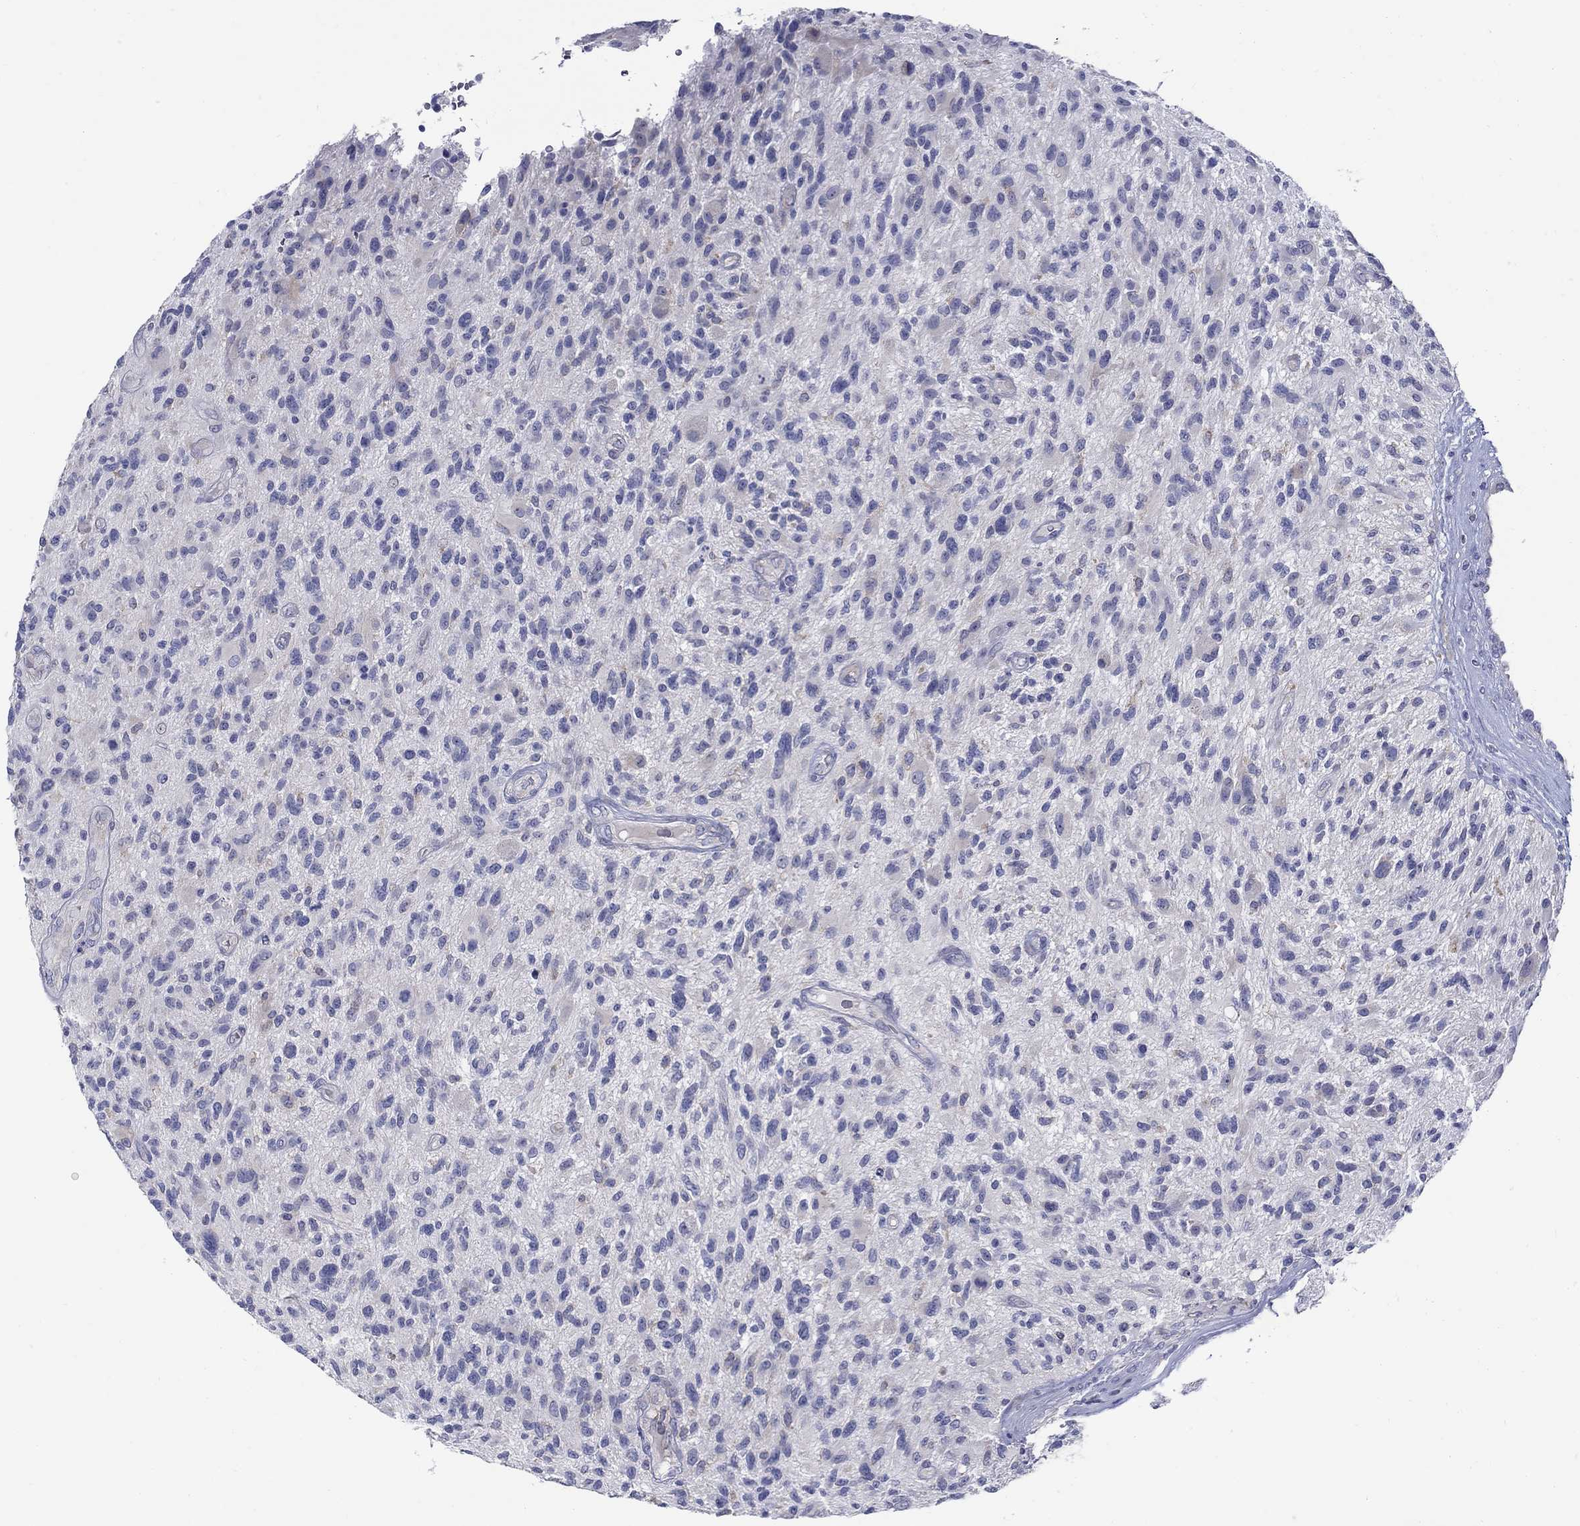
{"staining": {"intensity": "negative", "quantity": "none", "location": "none"}, "tissue": "glioma", "cell_type": "Tumor cells", "image_type": "cancer", "snomed": [{"axis": "morphology", "description": "Glioma, malignant, High grade"}, {"axis": "topography", "description": "Brain"}], "caption": "A photomicrograph of human high-grade glioma (malignant) is negative for staining in tumor cells.", "gene": "QRFPR", "patient": {"sex": "male", "age": 47}}